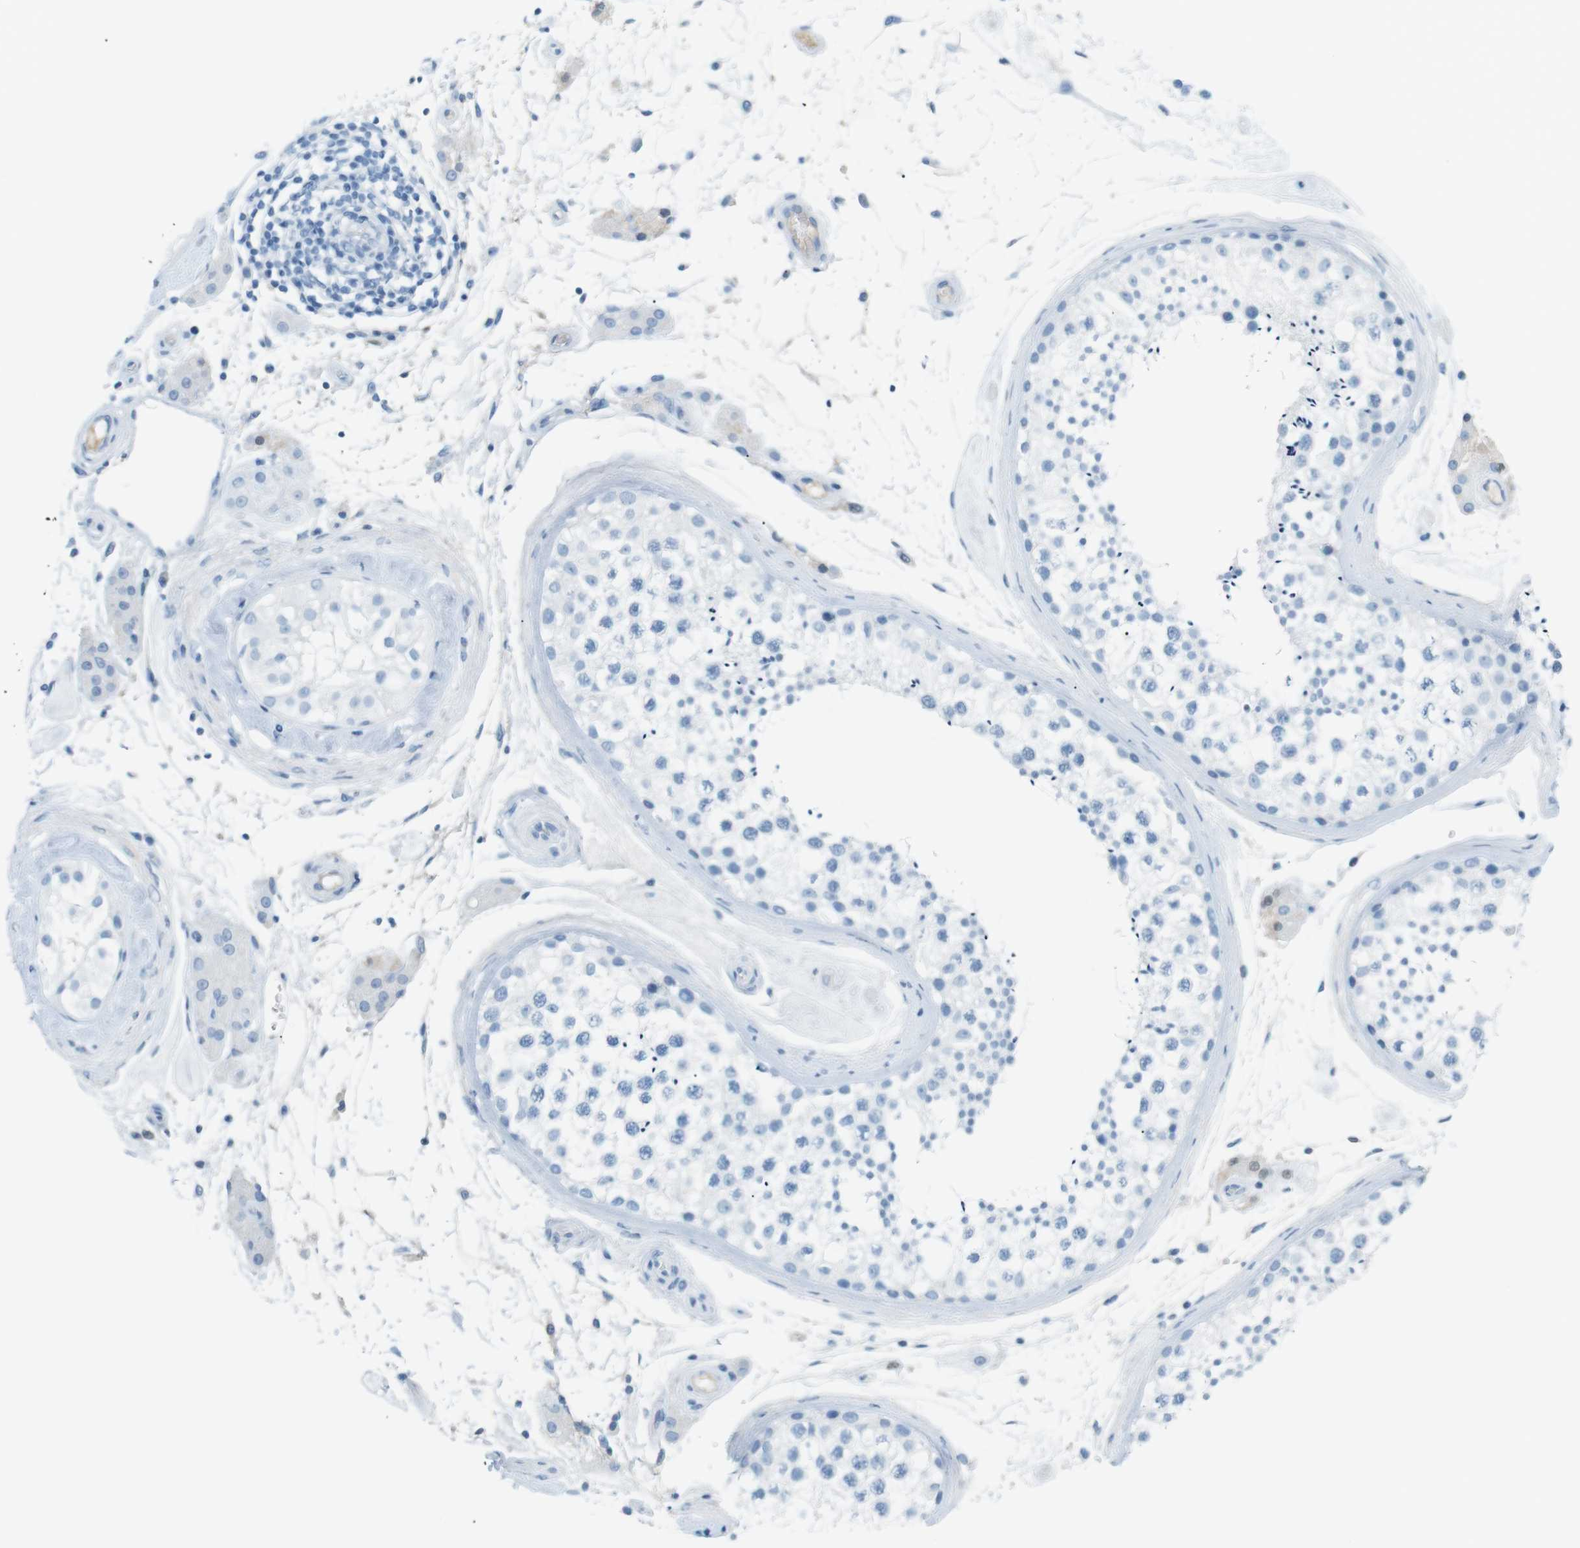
{"staining": {"intensity": "weak", "quantity": "<25%", "location": "nuclear"}, "tissue": "testis", "cell_type": "Cells in seminiferous ducts", "image_type": "normal", "snomed": [{"axis": "morphology", "description": "Normal tissue, NOS"}, {"axis": "topography", "description": "Testis"}], "caption": "A micrograph of testis stained for a protein reveals no brown staining in cells in seminiferous ducts.", "gene": "AZGP1", "patient": {"sex": "male", "age": 46}}